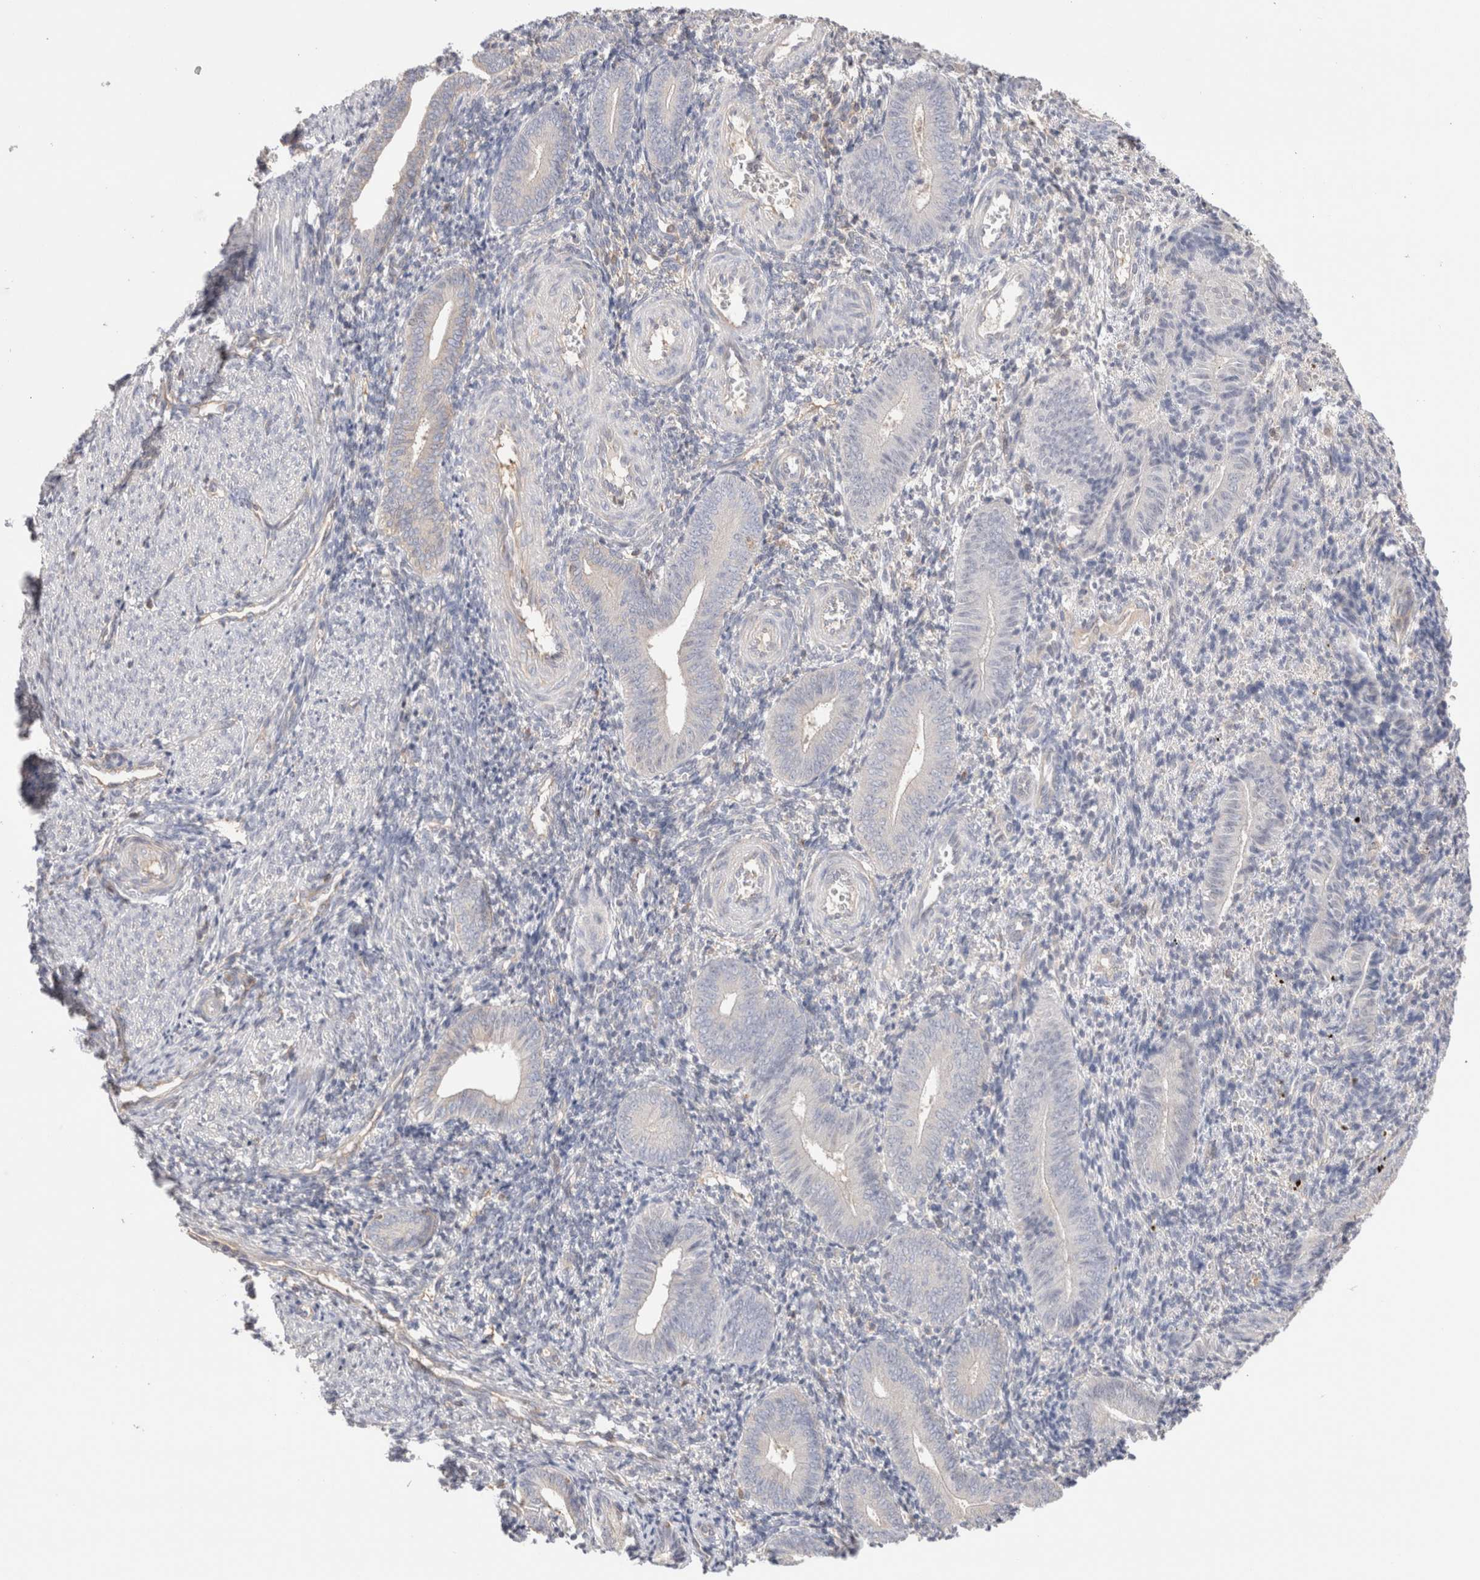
{"staining": {"intensity": "negative", "quantity": "none", "location": "none"}, "tissue": "endometrium", "cell_type": "Cells in endometrial stroma", "image_type": "normal", "snomed": [{"axis": "morphology", "description": "Normal tissue, NOS"}, {"axis": "topography", "description": "Uterus"}, {"axis": "topography", "description": "Endometrium"}], "caption": "Human endometrium stained for a protein using IHC demonstrates no positivity in cells in endometrial stroma.", "gene": "CAPN2", "patient": {"sex": "female", "age": 33}}